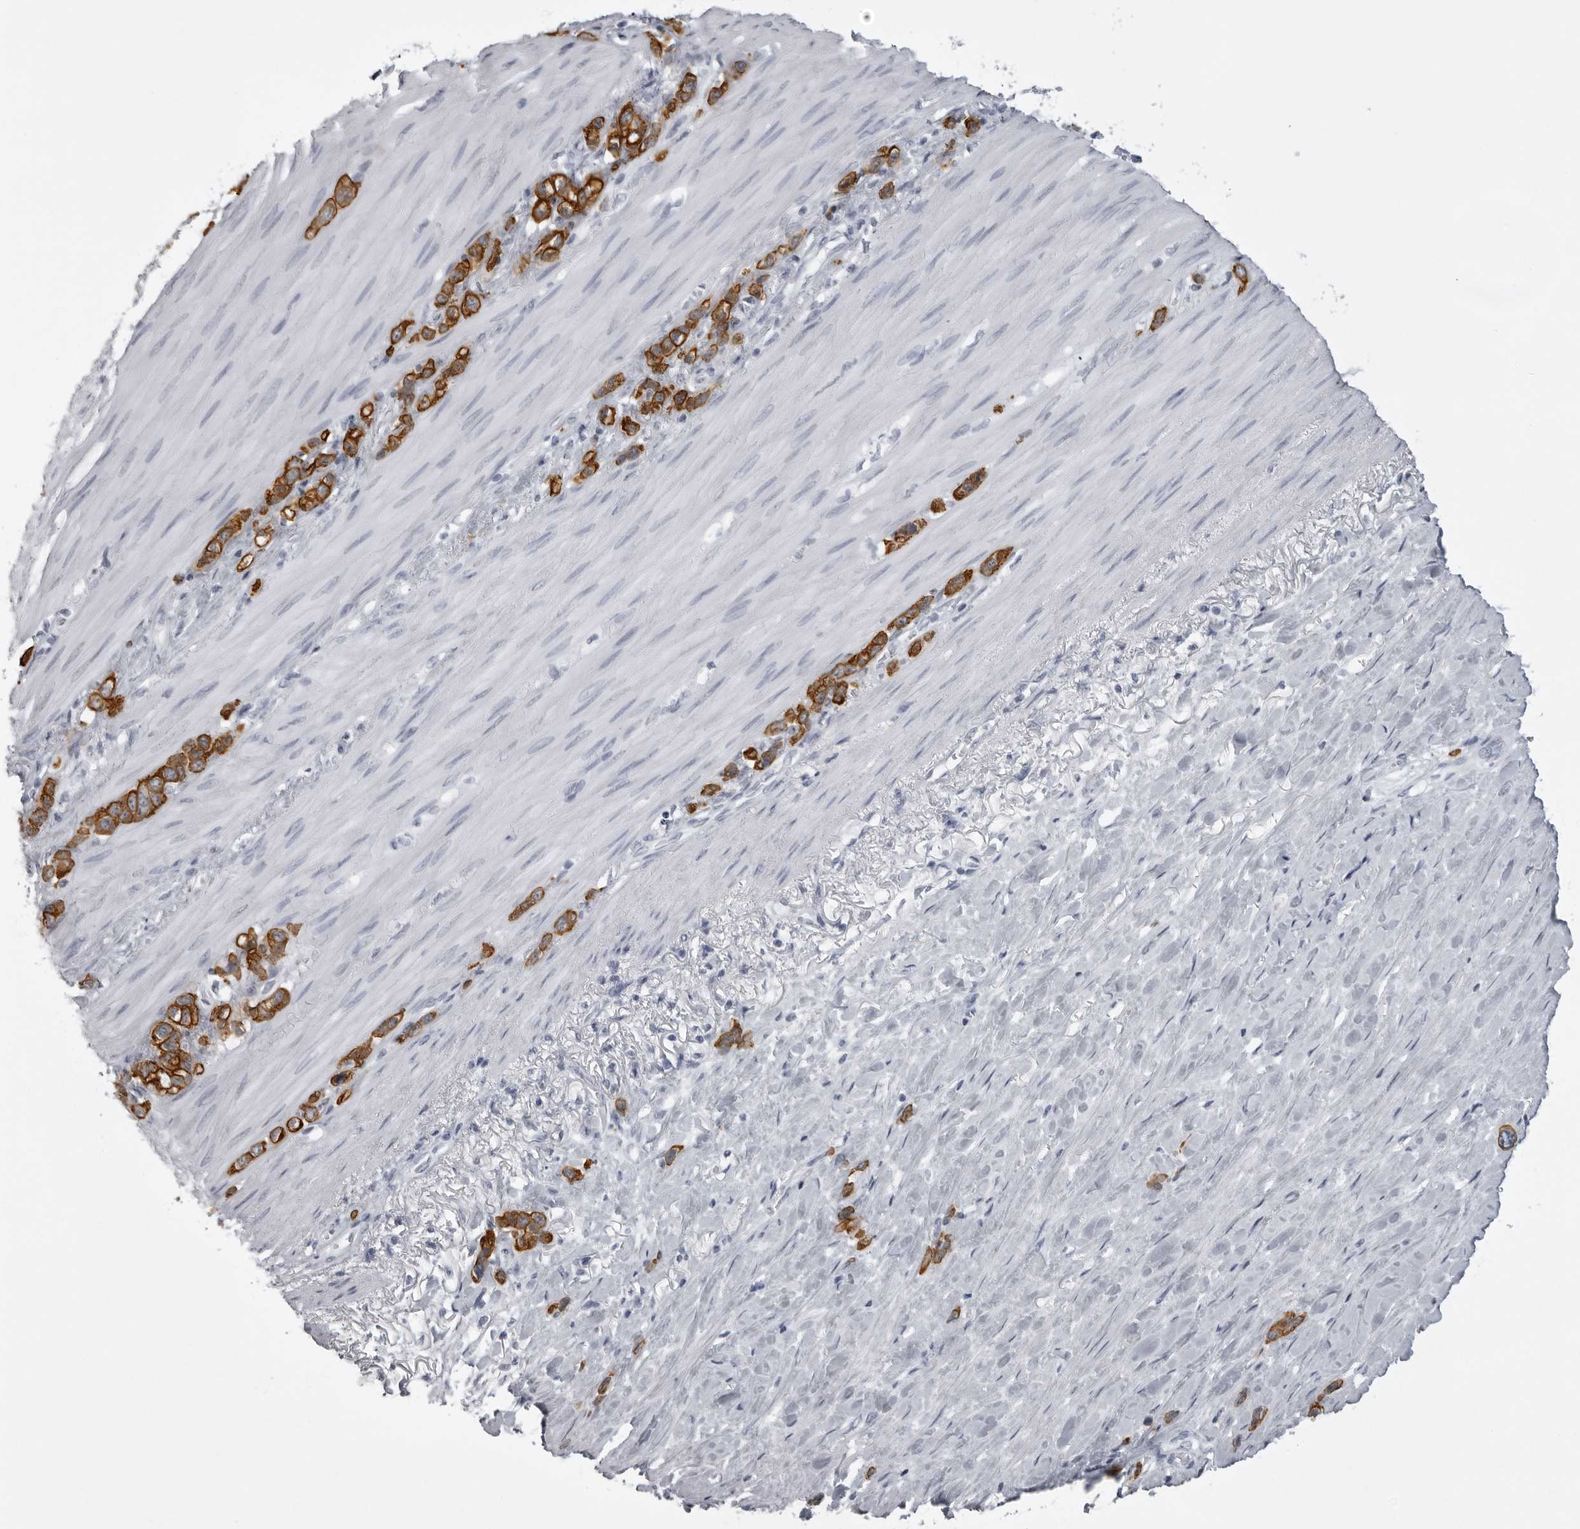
{"staining": {"intensity": "strong", "quantity": ">75%", "location": "cytoplasmic/membranous"}, "tissue": "stomach cancer", "cell_type": "Tumor cells", "image_type": "cancer", "snomed": [{"axis": "morphology", "description": "Normal tissue, NOS"}, {"axis": "morphology", "description": "Adenocarcinoma, NOS"}, {"axis": "morphology", "description": "Adenocarcinoma, High grade"}, {"axis": "topography", "description": "Stomach, upper"}, {"axis": "topography", "description": "Stomach"}], "caption": "Protein staining by immunohistochemistry (IHC) exhibits strong cytoplasmic/membranous staining in about >75% of tumor cells in adenocarcinoma (stomach).", "gene": "UROD", "patient": {"sex": "female", "age": 65}}